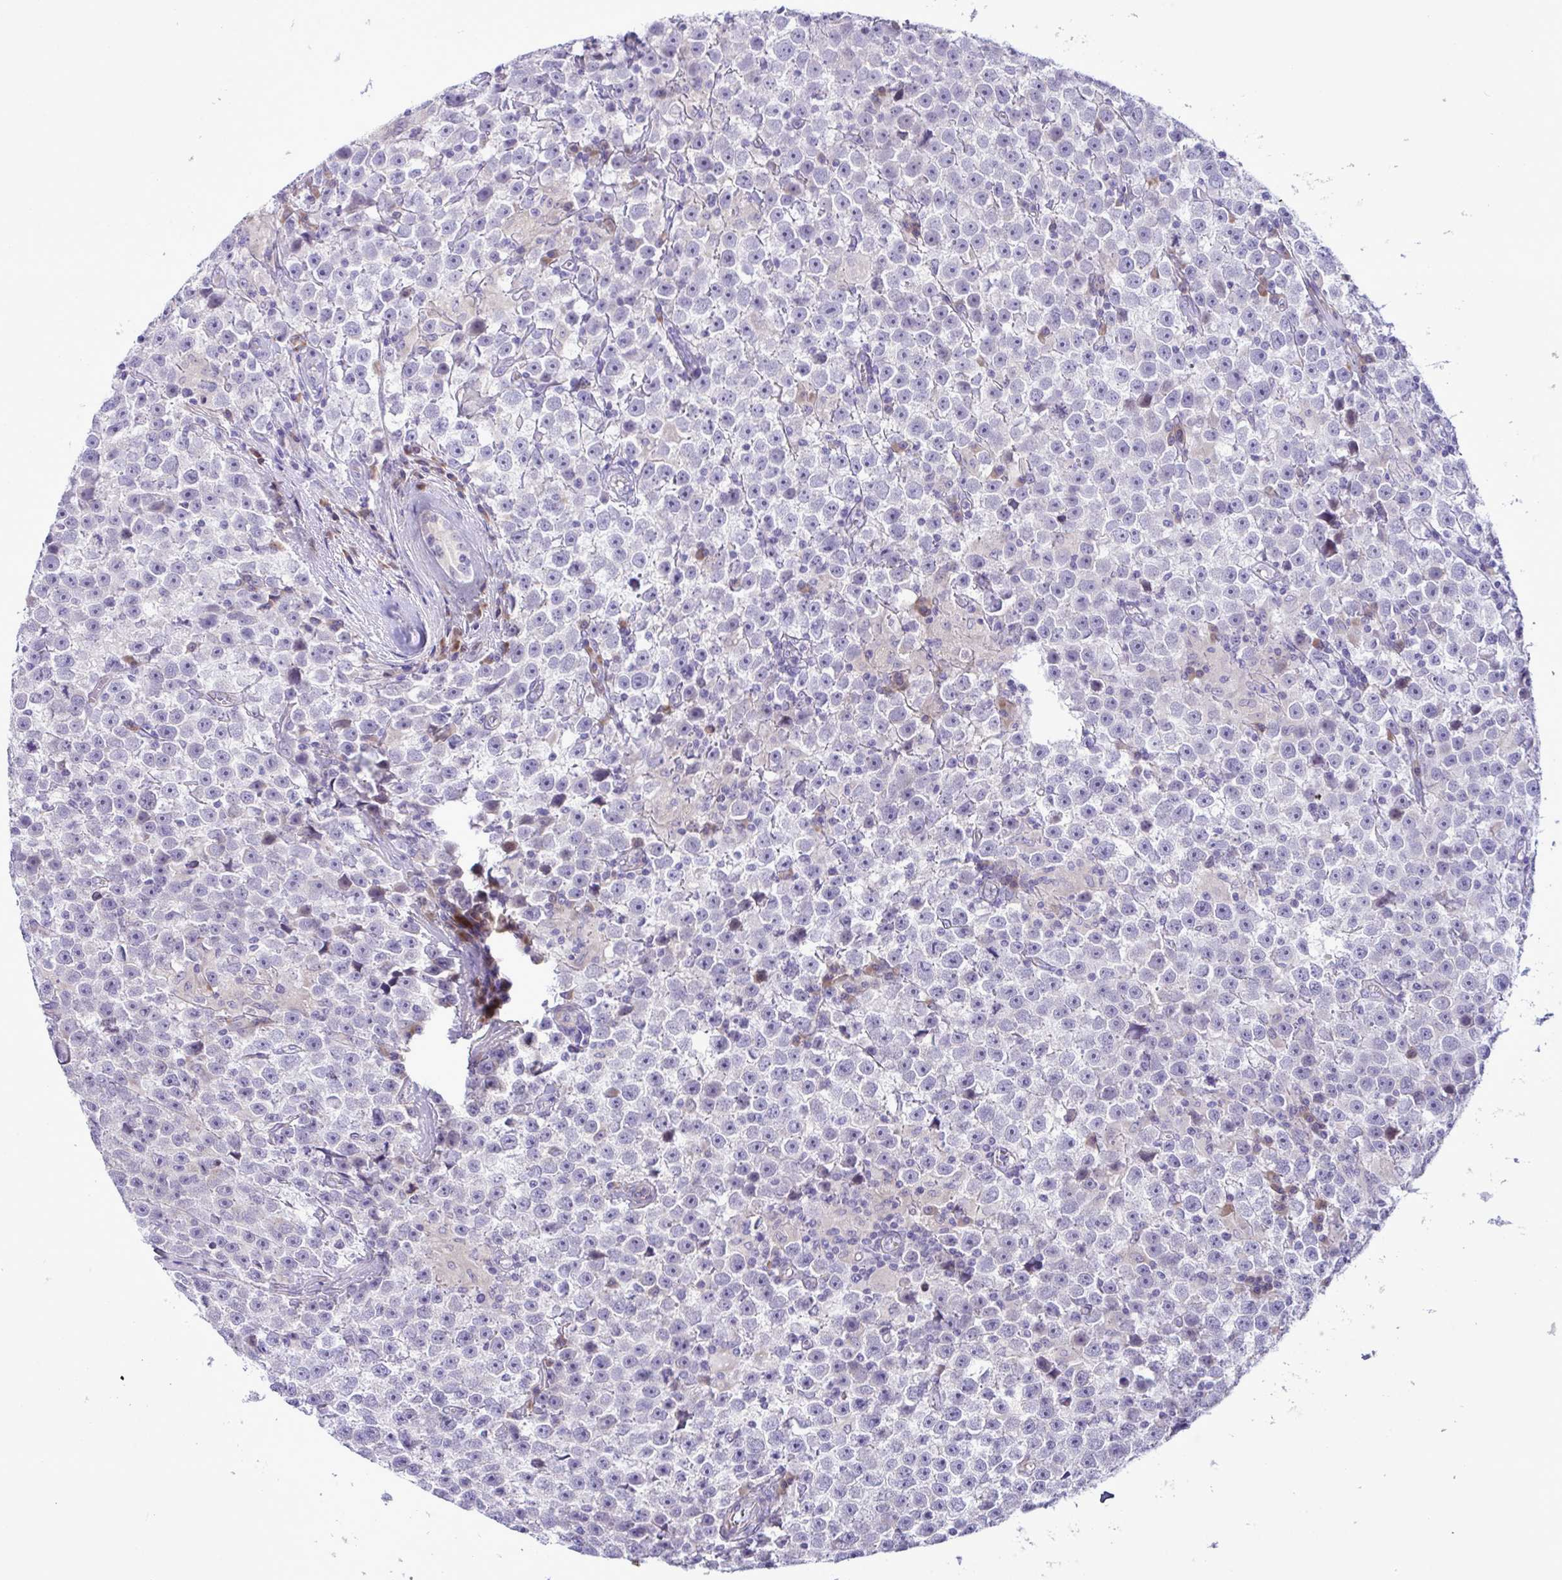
{"staining": {"intensity": "negative", "quantity": "none", "location": "none"}, "tissue": "testis cancer", "cell_type": "Tumor cells", "image_type": "cancer", "snomed": [{"axis": "morphology", "description": "Seminoma, NOS"}, {"axis": "topography", "description": "Testis"}], "caption": "Tumor cells show no significant expression in testis cancer (seminoma). (DAB IHC with hematoxylin counter stain).", "gene": "FAM86B1", "patient": {"sex": "male", "age": 31}}